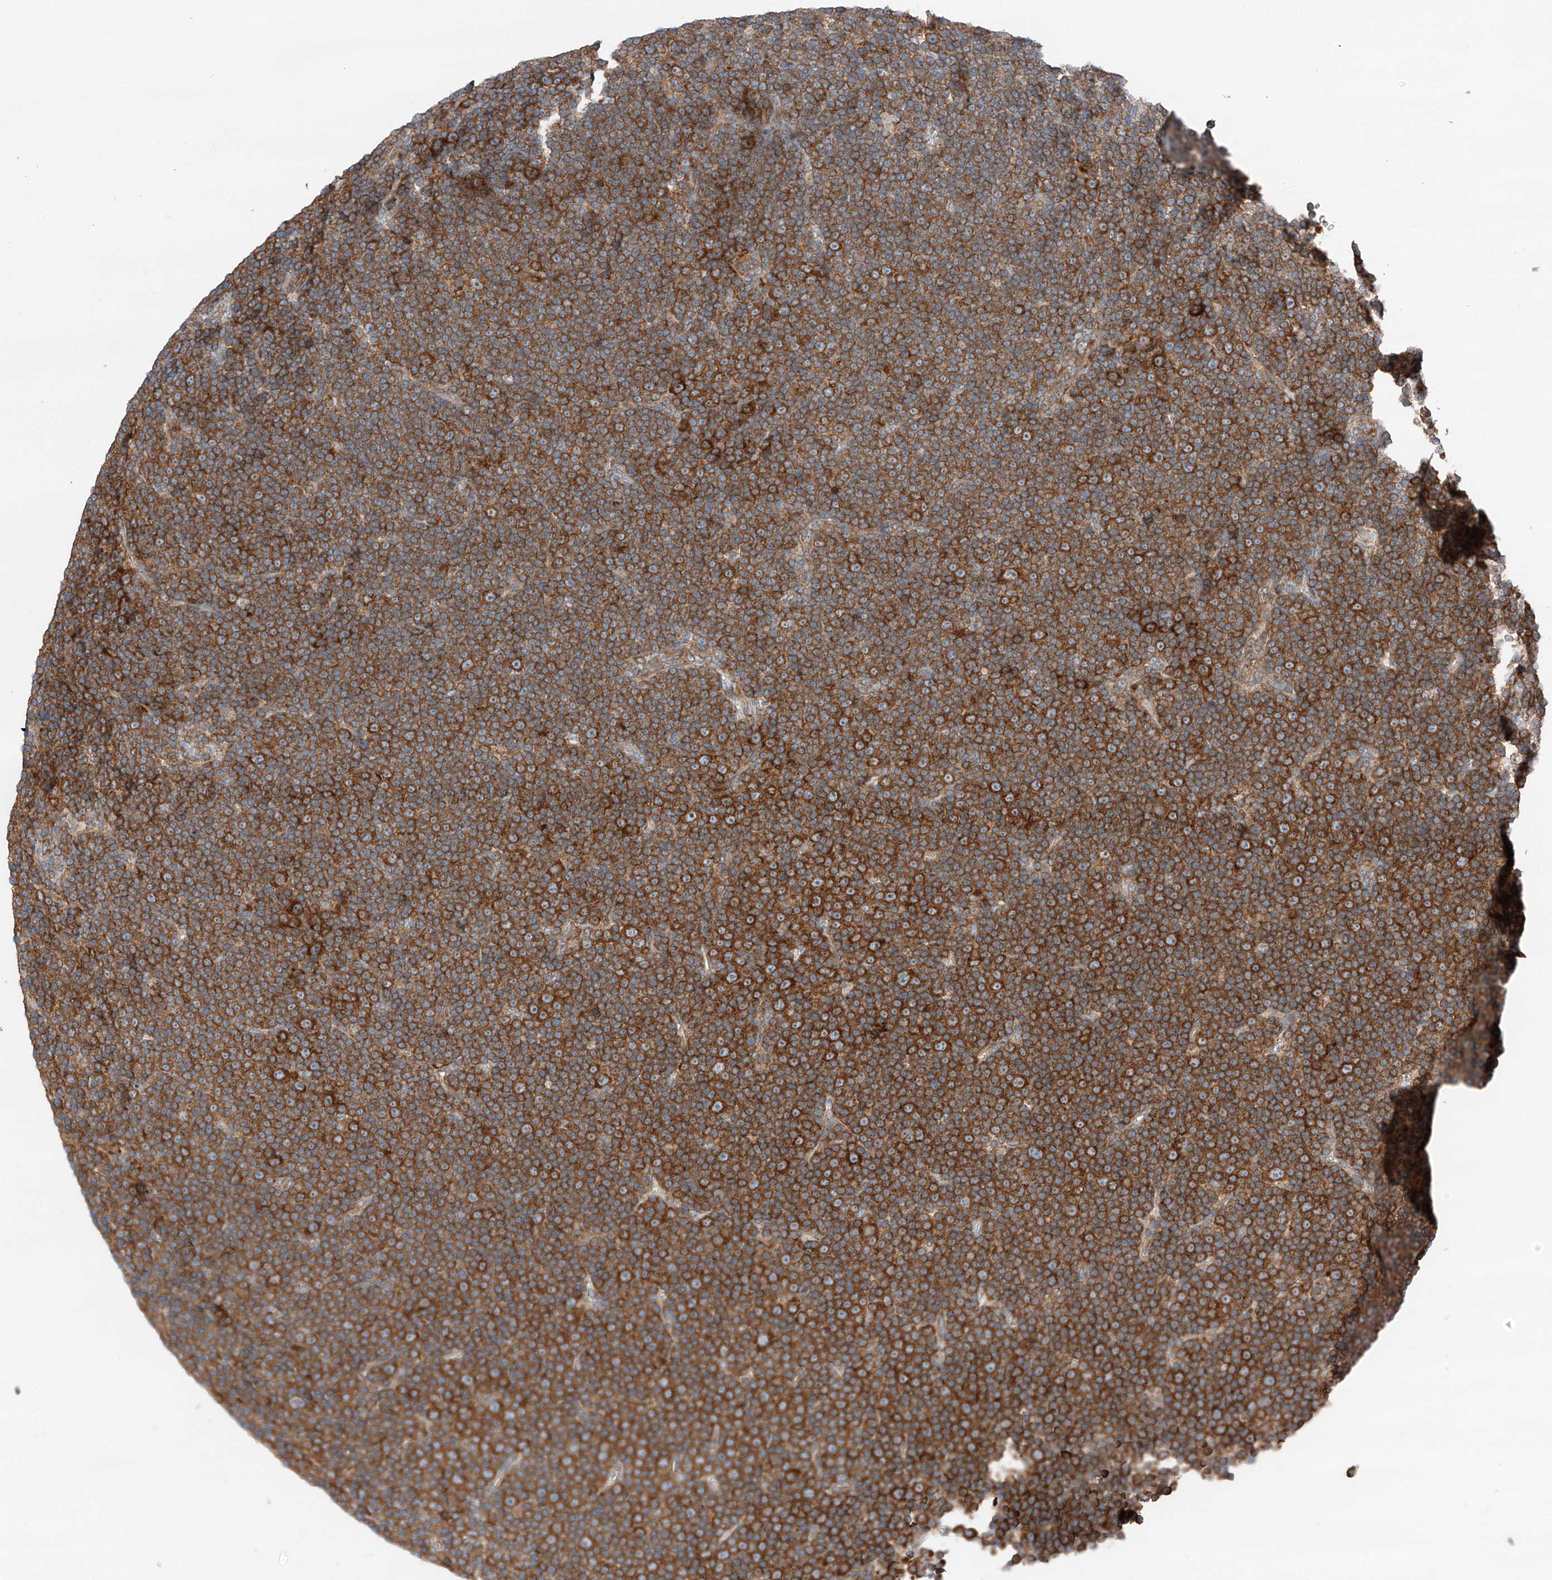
{"staining": {"intensity": "strong", "quantity": ">75%", "location": "cytoplasmic/membranous"}, "tissue": "lymphoma", "cell_type": "Tumor cells", "image_type": "cancer", "snomed": [{"axis": "morphology", "description": "Malignant lymphoma, non-Hodgkin's type, Low grade"}, {"axis": "topography", "description": "Lymph node"}], "caption": "Protein positivity by IHC shows strong cytoplasmic/membranous positivity in about >75% of tumor cells in lymphoma. Using DAB (brown) and hematoxylin (blue) stains, captured at high magnification using brightfield microscopy.", "gene": "ZC3H15", "patient": {"sex": "female", "age": 67}}